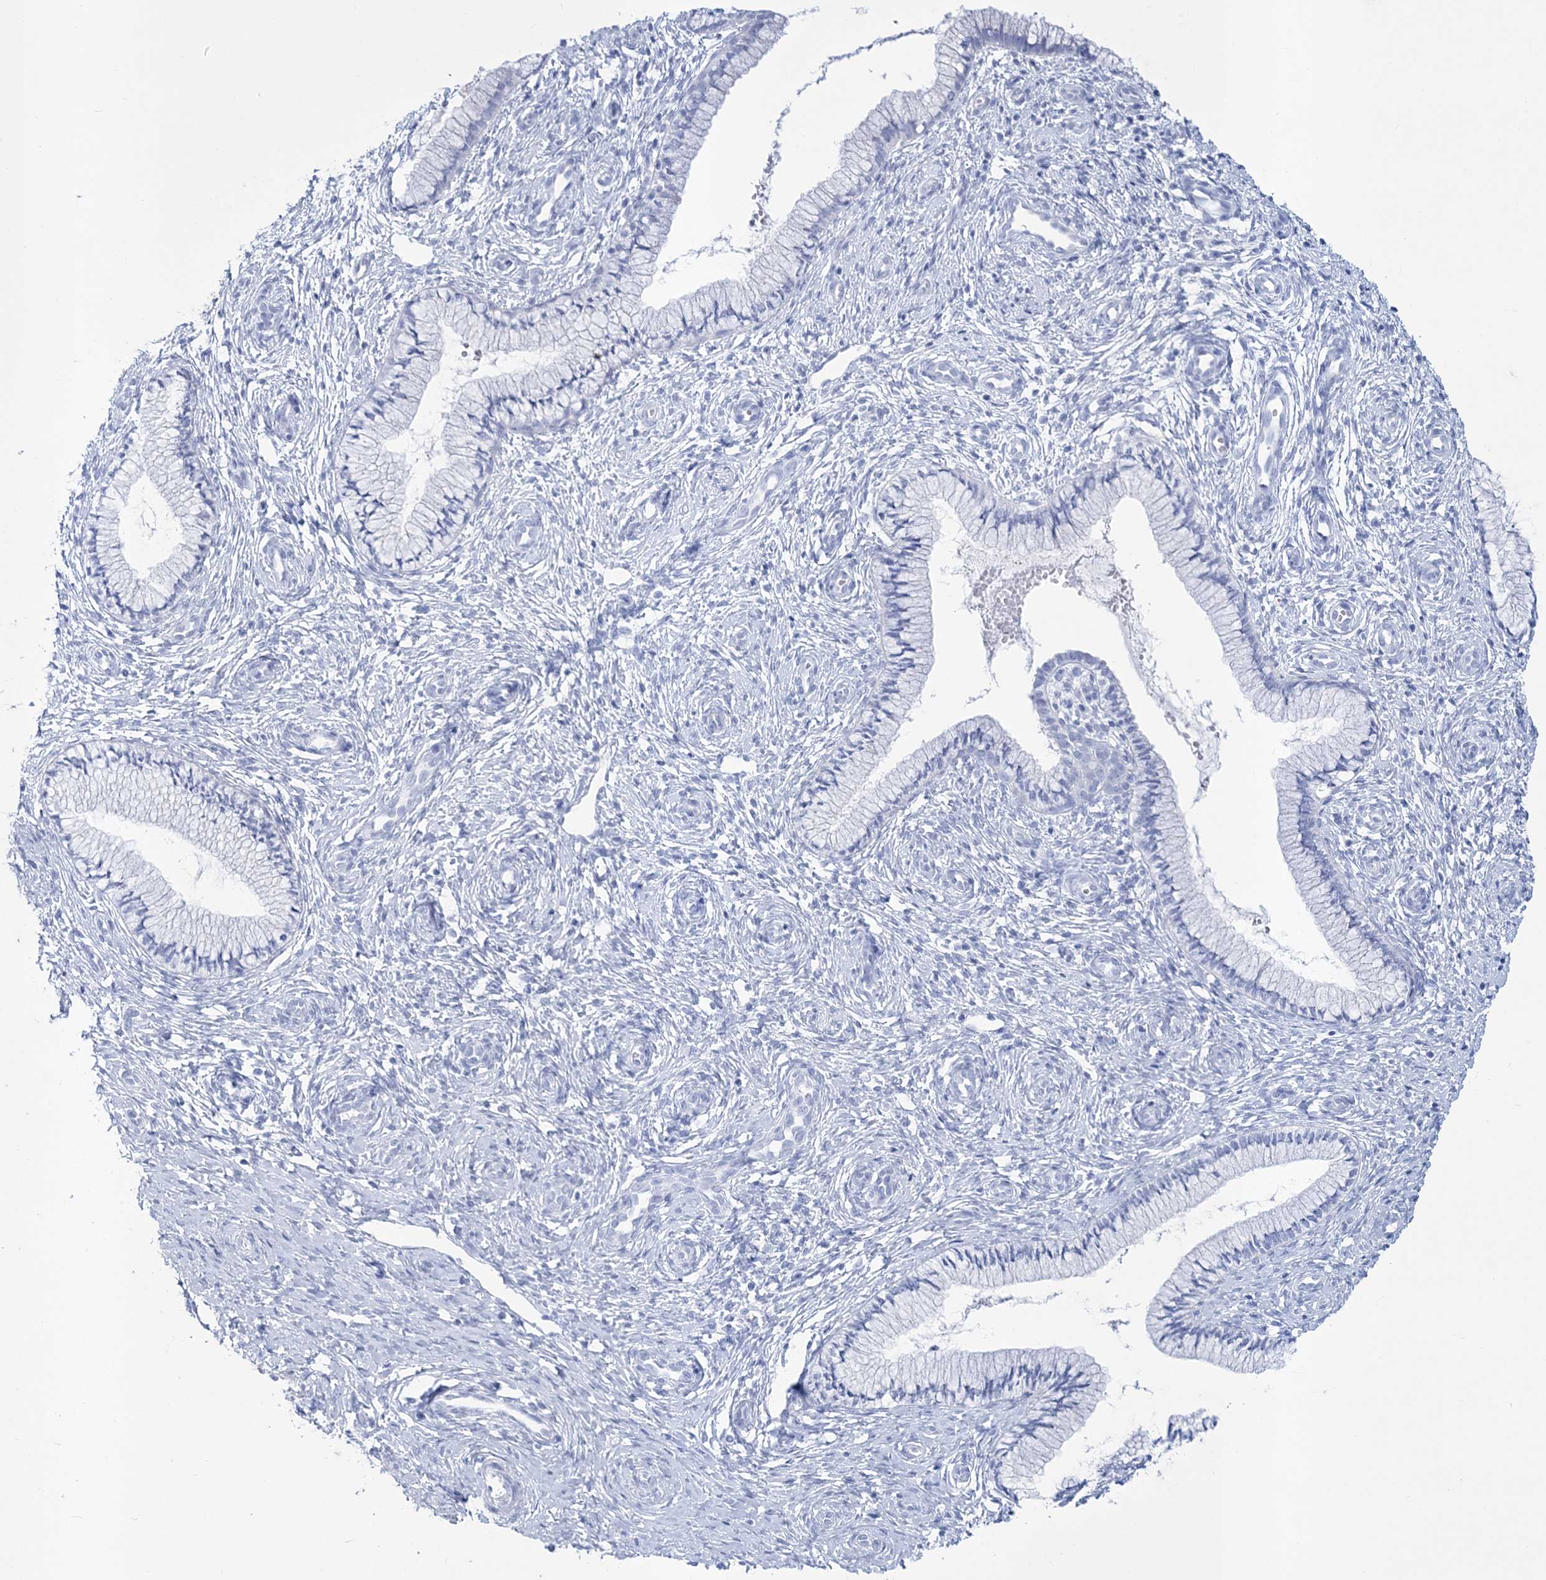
{"staining": {"intensity": "negative", "quantity": "none", "location": "none"}, "tissue": "cervix", "cell_type": "Glandular cells", "image_type": "normal", "snomed": [{"axis": "morphology", "description": "Normal tissue, NOS"}, {"axis": "topography", "description": "Cervix"}], "caption": "IHC of normal cervix reveals no expression in glandular cells.", "gene": "RBP2", "patient": {"sex": "female", "age": 27}}